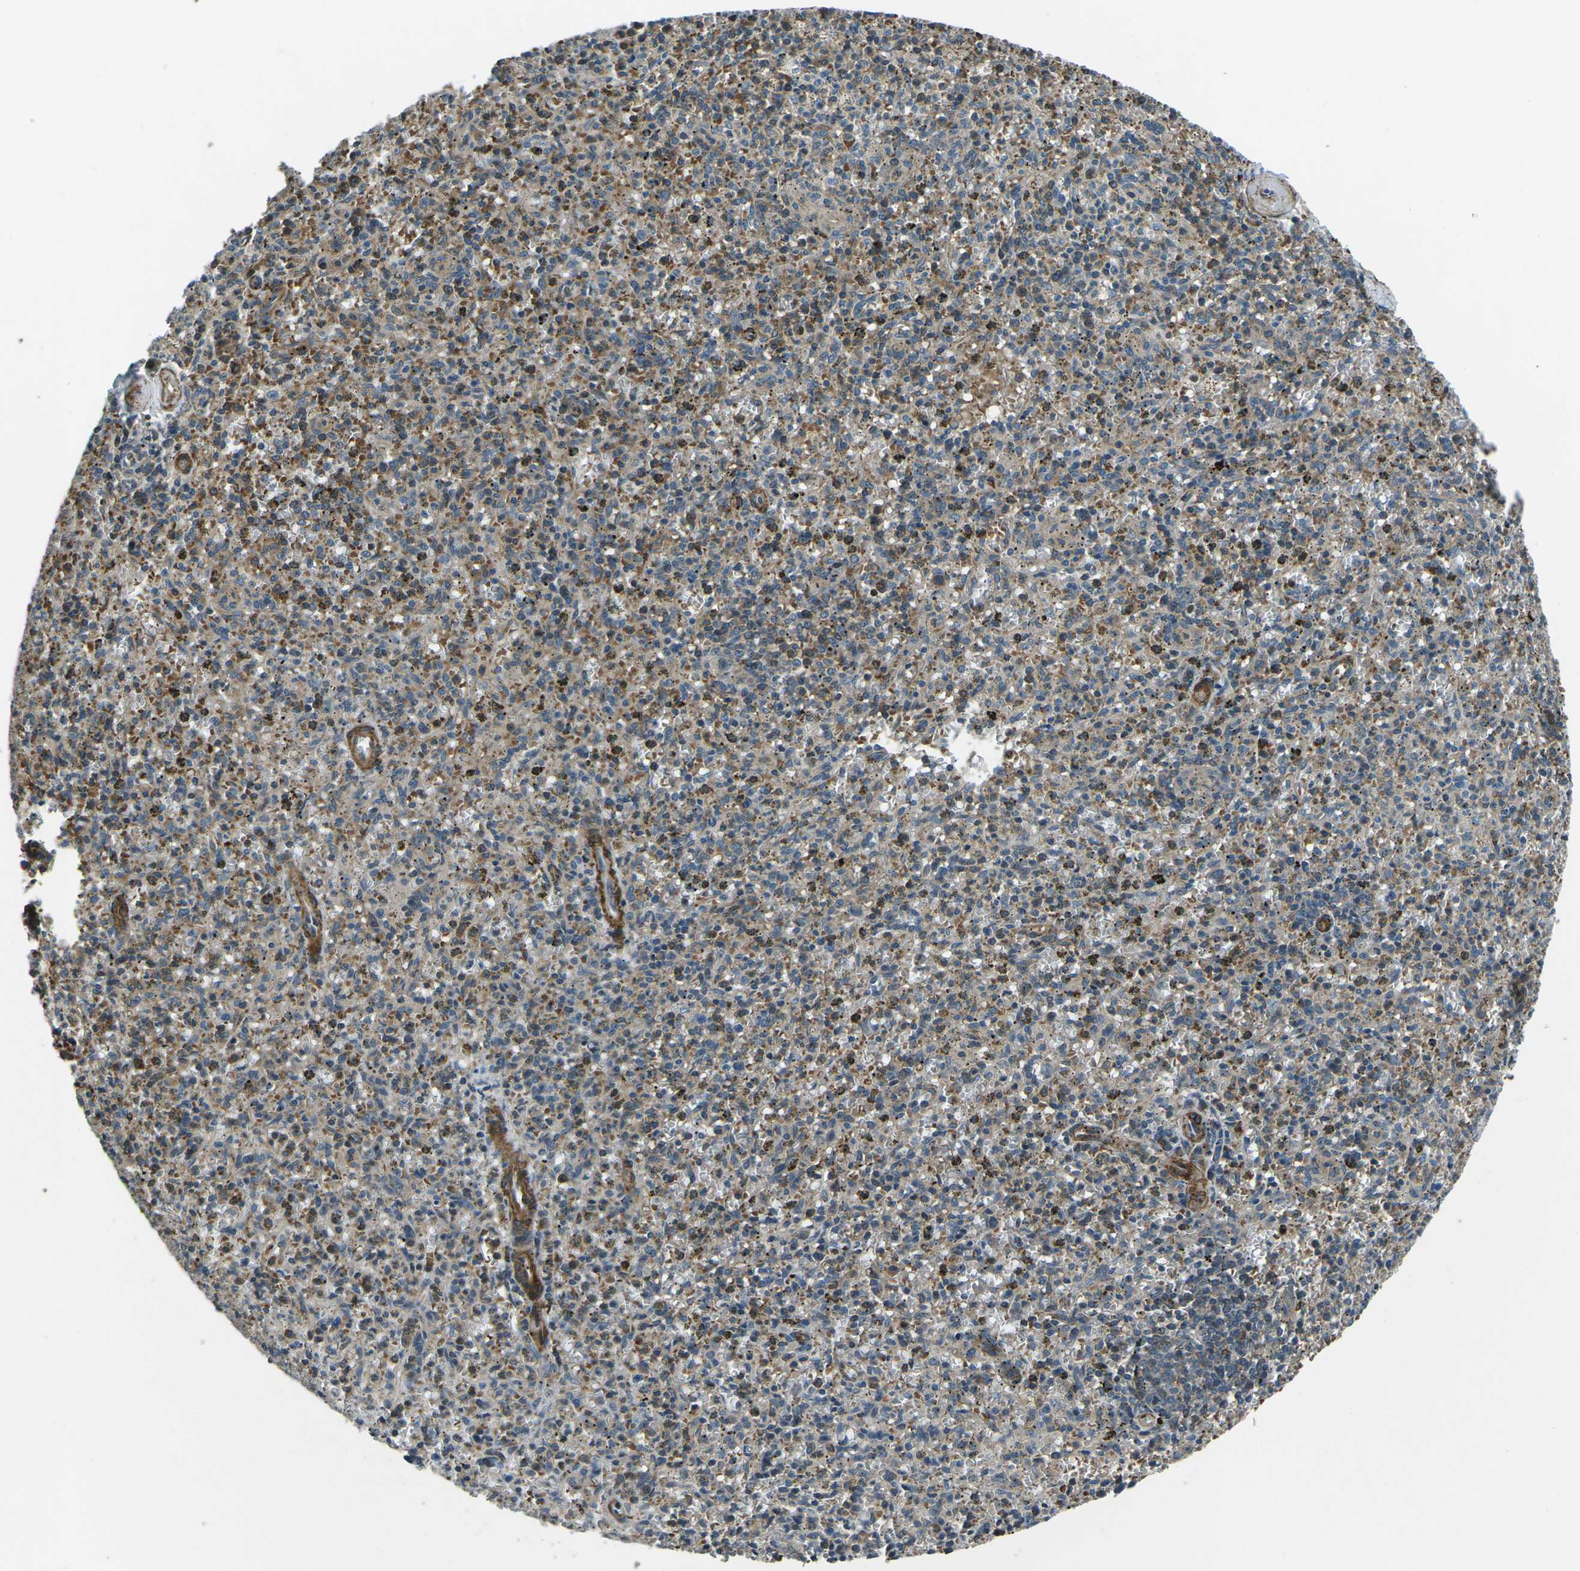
{"staining": {"intensity": "moderate", "quantity": "25%-75%", "location": "cytoplasmic/membranous"}, "tissue": "spleen", "cell_type": "Cells in red pulp", "image_type": "normal", "snomed": [{"axis": "morphology", "description": "Normal tissue, NOS"}, {"axis": "topography", "description": "Spleen"}], "caption": "This image reveals IHC staining of normal human spleen, with medium moderate cytoplasmic/membranous staining in about 25%-75% of cells in red pulp.", "gene": "AFAP1", "patient": {"sex": "male", "age": 72}}